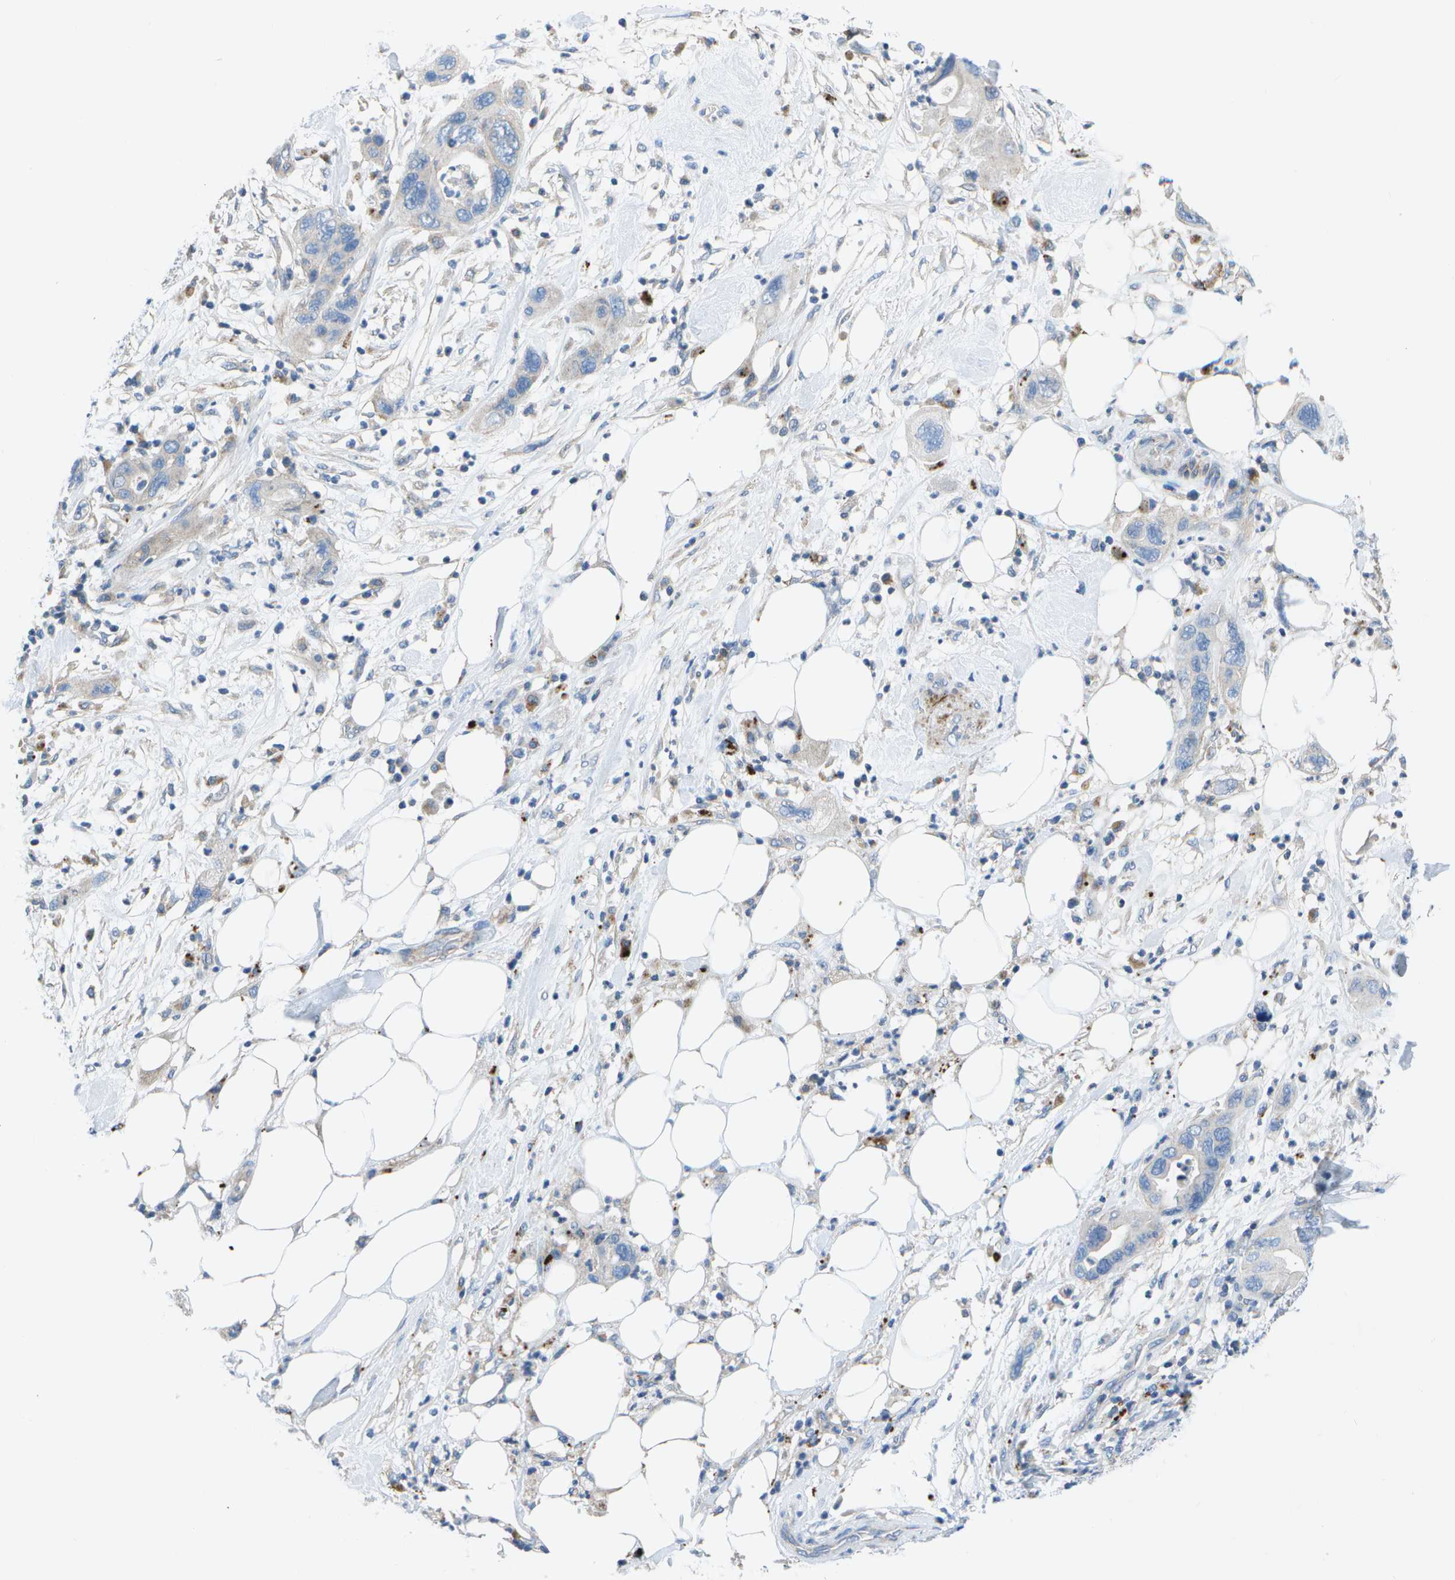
{"staining": {"intensity": "negative", "quantity": "none", "location": "none"}, "tissue": "pancreatic cancer", "cell_type": "Tumor cells", "image_type": "cancer", "snomed": [{"axis": "morphology", "description": "Adenocarcinoma, NOS"}, {"axis": "topography", "description": "Pancreas"}], "caption": "High magnification brightfield microscopy of pancreatic cancer stained with DAB (3,3'-diaminobenzidine) (brown) and counterstained with hematoxylin (blue): tumor cells show no significant positivity.", "gene": "DCT", "patient": {"sex": "female", "age": 71}}